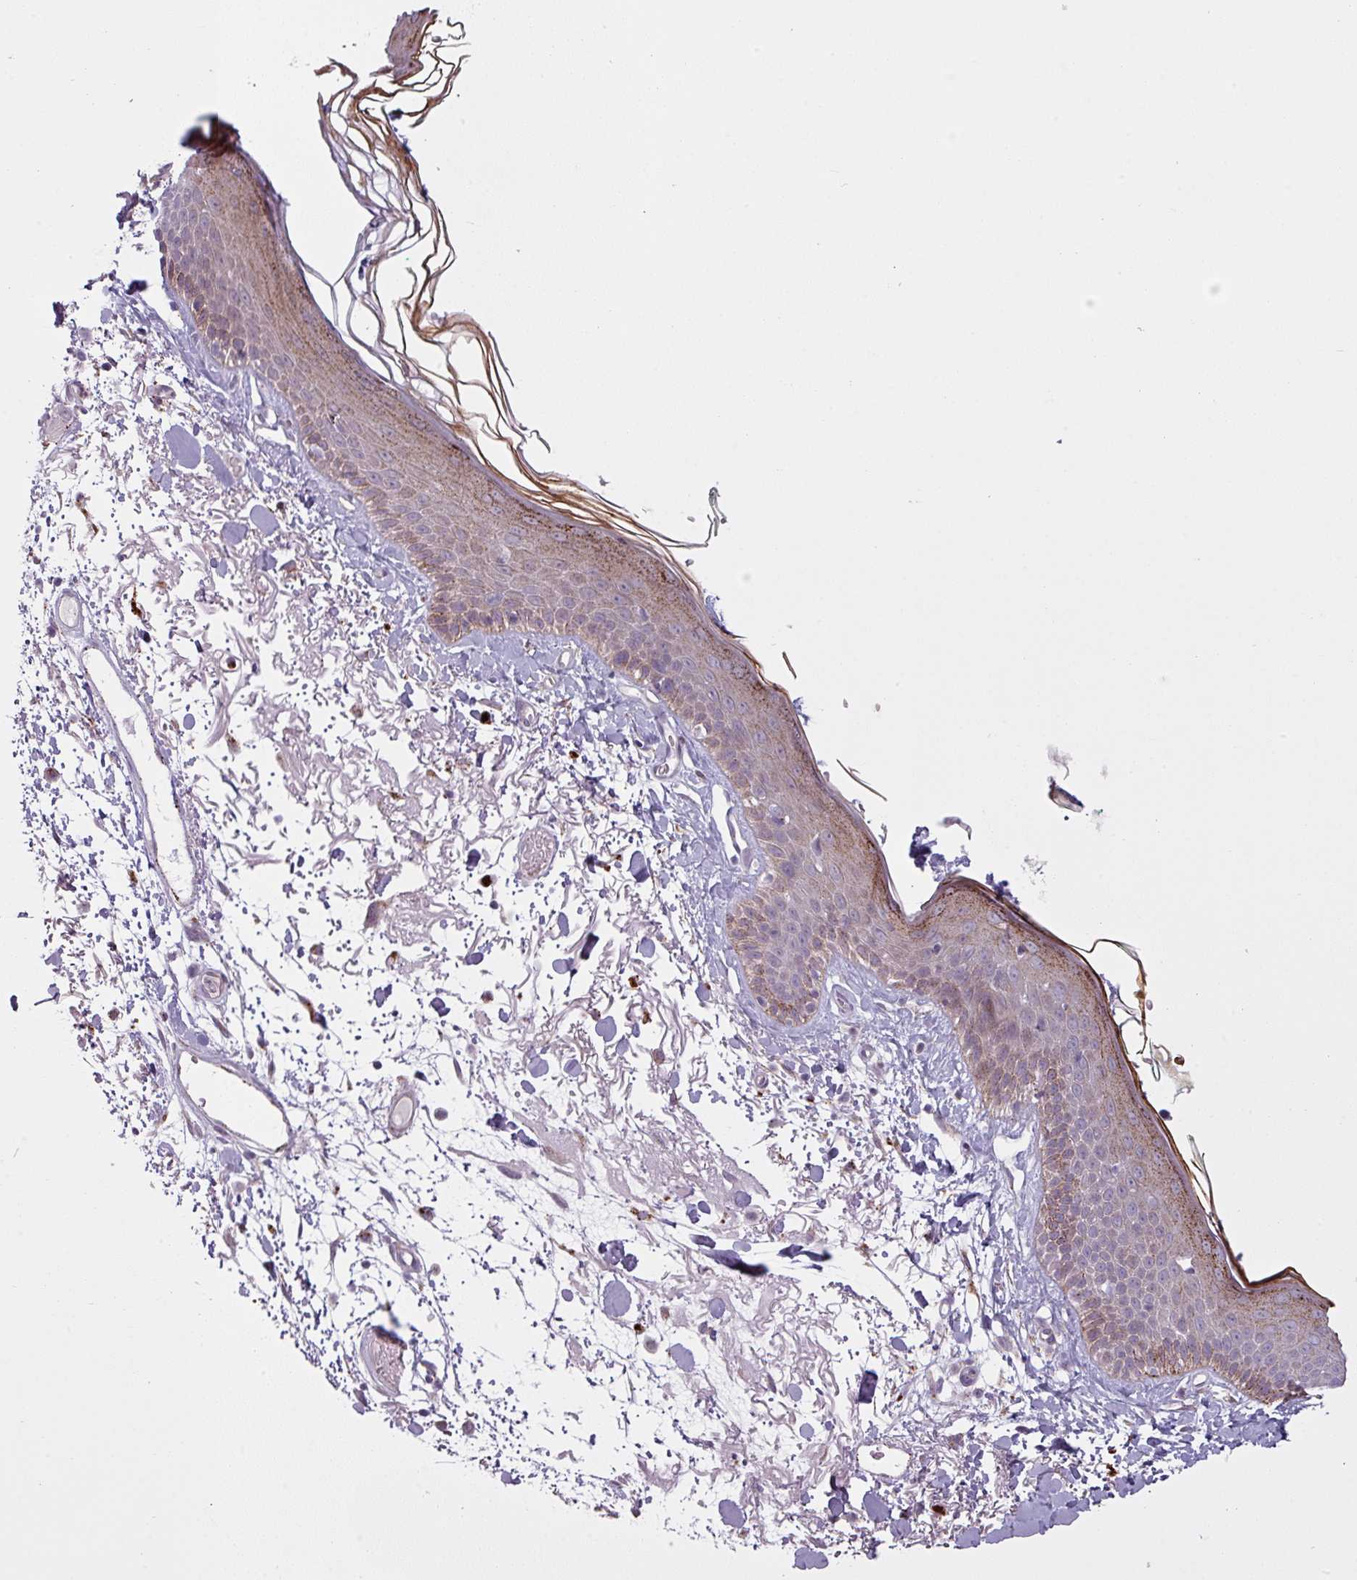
{"staining": {"intensity": "negative", "quantity": "none", "location": "none"}, "tissue": "skin", "cell_type": "Fibroblasts", "image_type": "normal", "snomed": [{"axis": "morphology", "description": "Normal tissue, NOS"}, {"axis": "topography", "description": "Skin"}], "caption": "Skin was stained to show a protein in brown. There is no significant expression in fibroblasts.", "gene": "MAP7D2", "patient": {"sex": "male", "age": 79}}